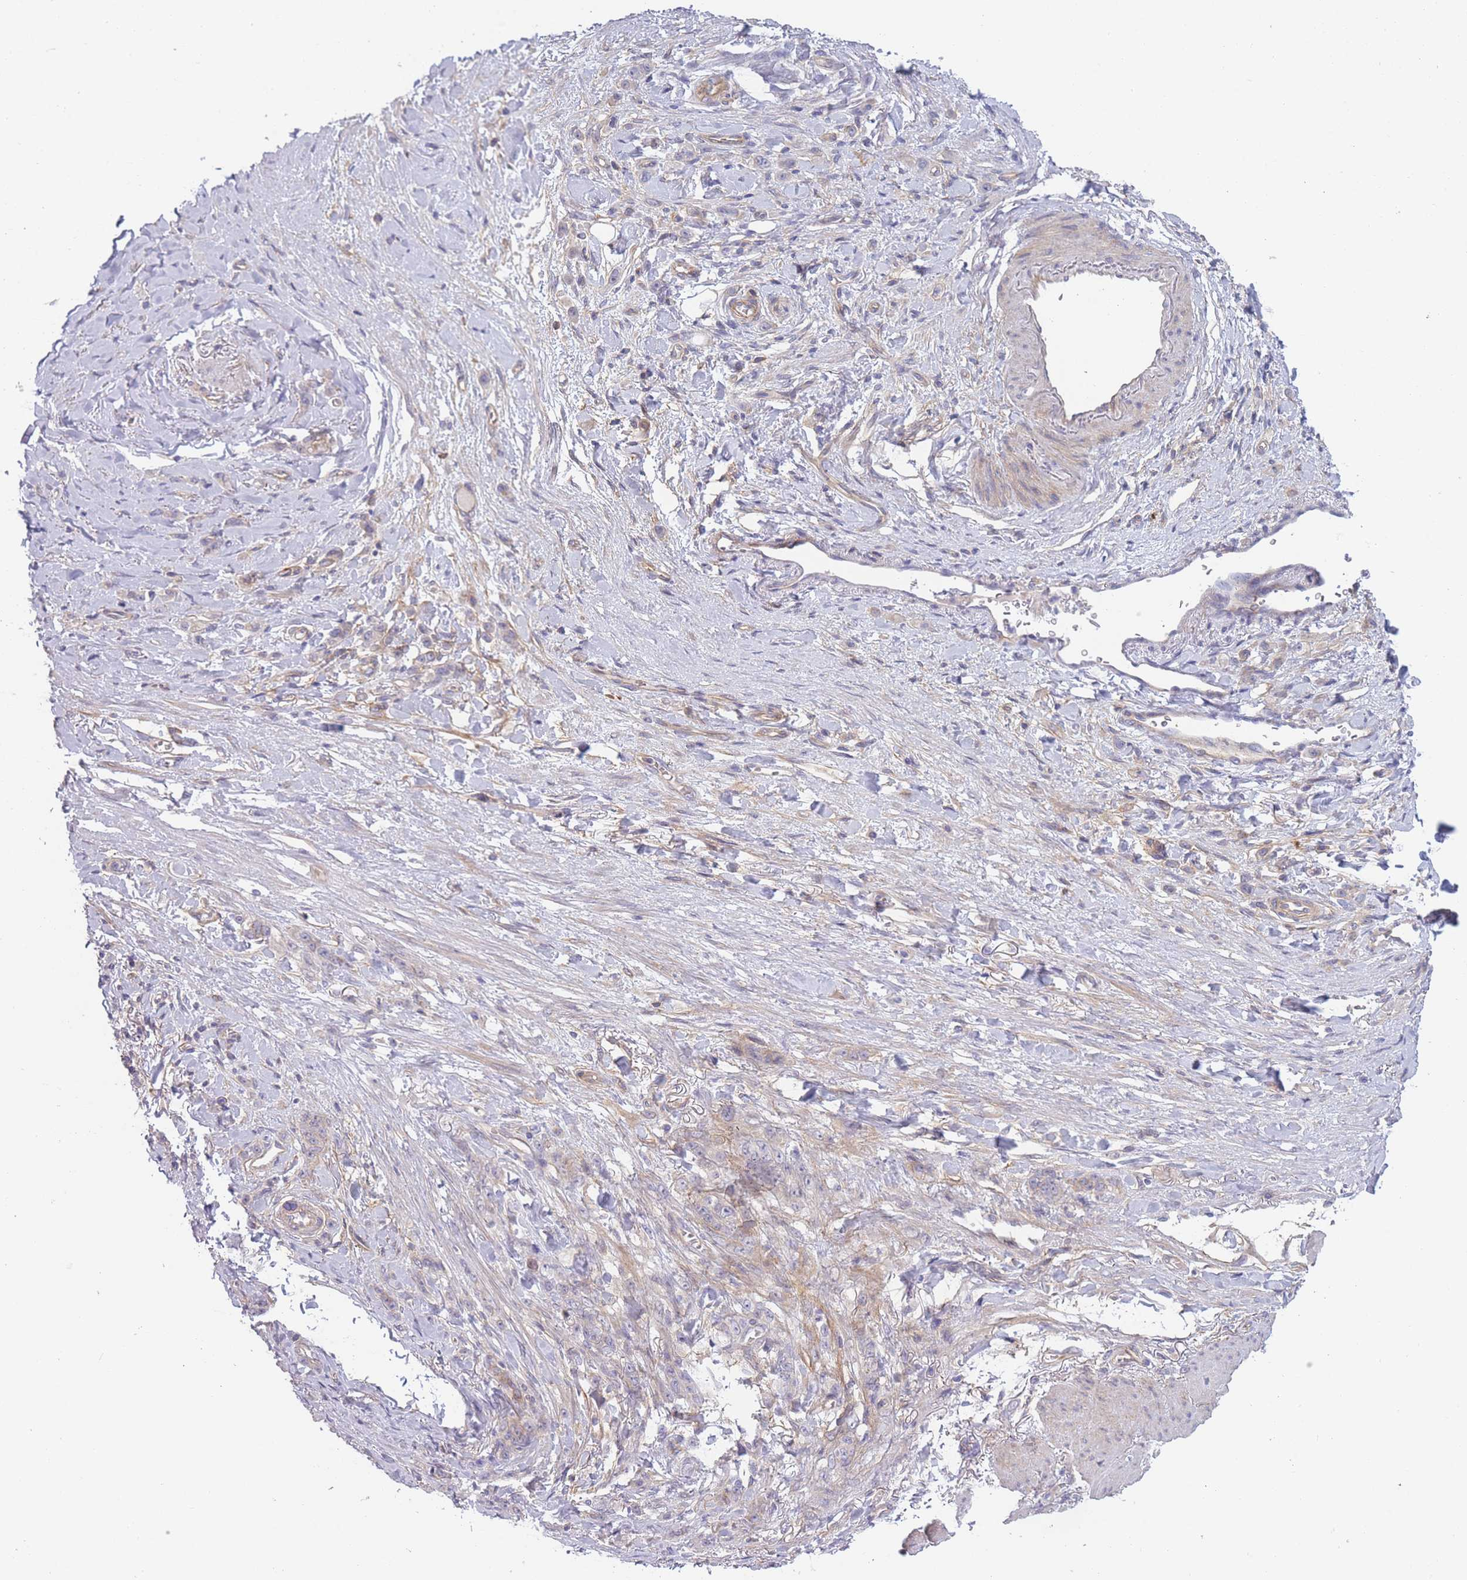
{"staining": {"intensity": "negative", "quantity": "none", "location": "none"}, "tissue": "stomach cancer", "cell_type": "Tumor cells", "image_type": "cancer", "snomed": [{"axis": "morphology", "description": "Normal tissue, NOS"}, {"axis": "morphology", "description": "Adenocarcinoma, NOS"}, {"axis": "topography", "description": "Stomach"}], "caption": "Photomicrograph shows no protein staining in tumor cells of stomach adenocarcinoma tissue.", "gene": "WDR93", "patient": {"sex": "male", "age": 82}}